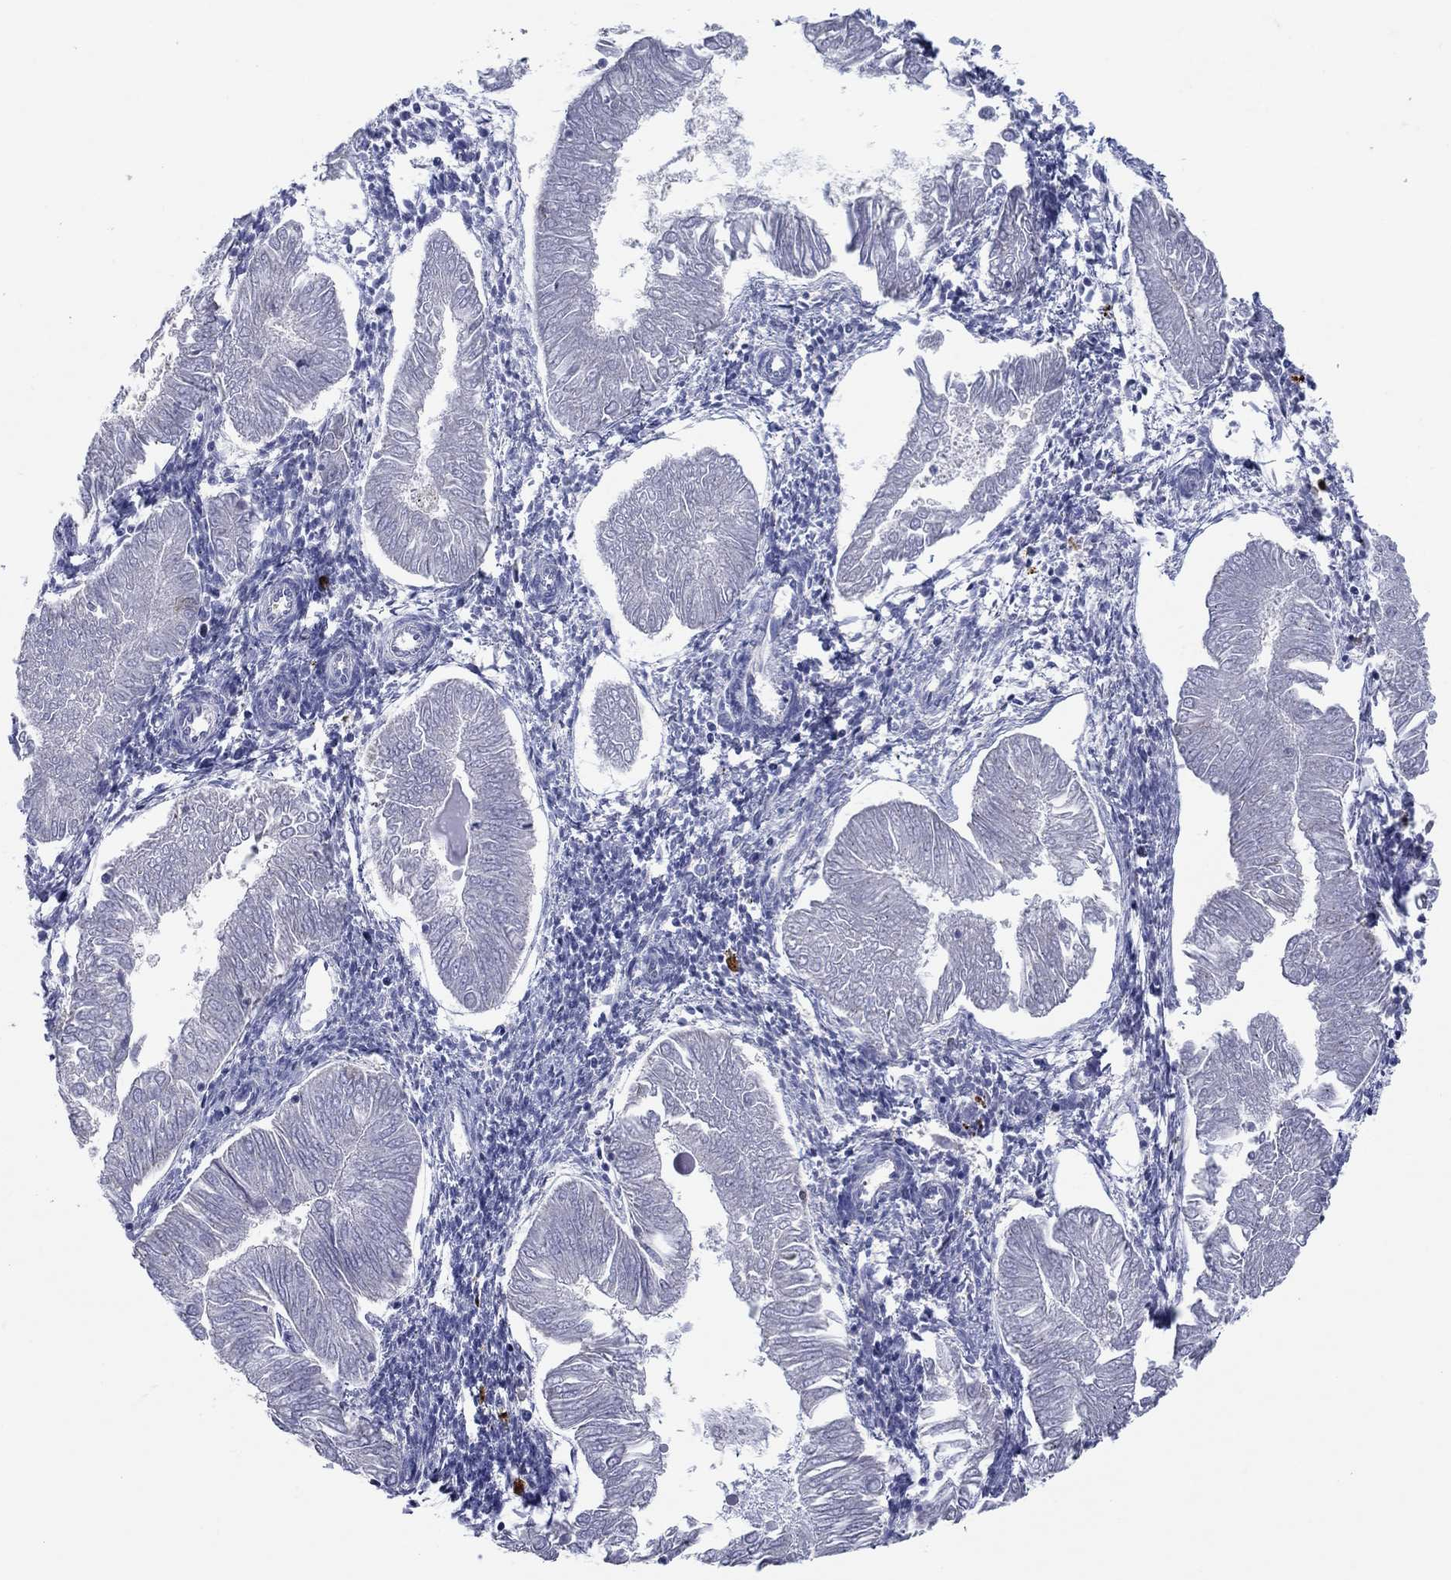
{"staining": {"intensity": "negative", "quantity": "none", "location": "none"}, "tissue": "endometrial cancer", "cell_type": "Tumor cells", "image_type": "cancer", "snomed": [{"axis": "morphology", "description": "Adenocarcinoma, NOS"}, {"axis": "topography", "description": "Endometrium"}], "caption": "DAB immunohistochemical staining of human adenocarcinoma (endometrial) displays no significant expression in tumor cells.", "gene": "TYMS", "patient": {"sex": "female", "age": 53}}